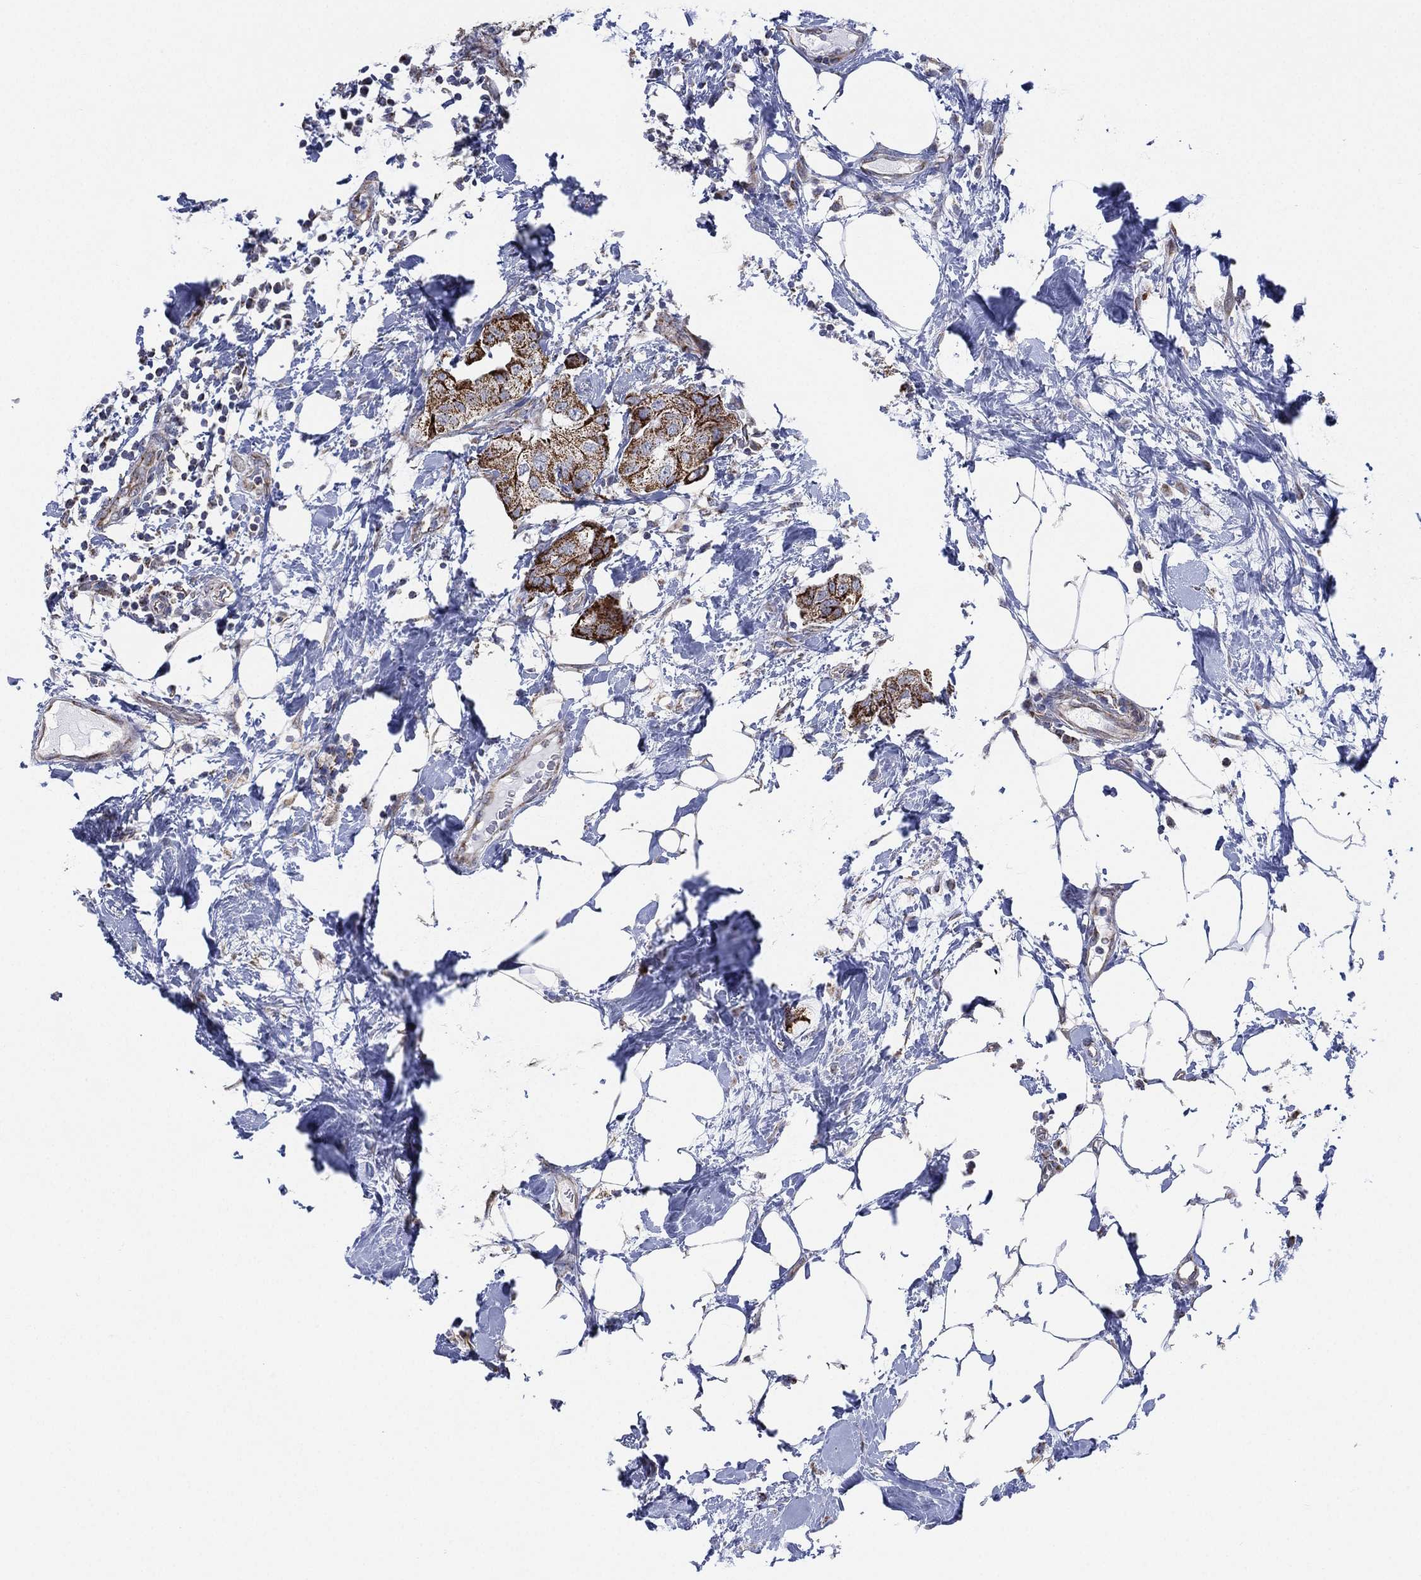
{"staining": {"intensity": "strong", "quantity": "25%-75%", "location": "cytoplasmic/membranous"}, "tissue": "breast cancer", "cell_type": "Tumor cells", "image_type": "cancer", "snomed": [{"axis": "morphology", "description": "Normal tissue, NOS"}, {"axis": "morphology", "description": "Duct carcinoma"}, {"axis": "topography", "description": "Breast"}], "caption": "Breast cancer (invasive ductal carcinoma) tissue displays strong cytoplasmic/membranous expression in about 25%-75% of tumor cells, visualized by immunohistochemistry.", "gene": "INA", "patient": {"sex": "female", "age": 40}}